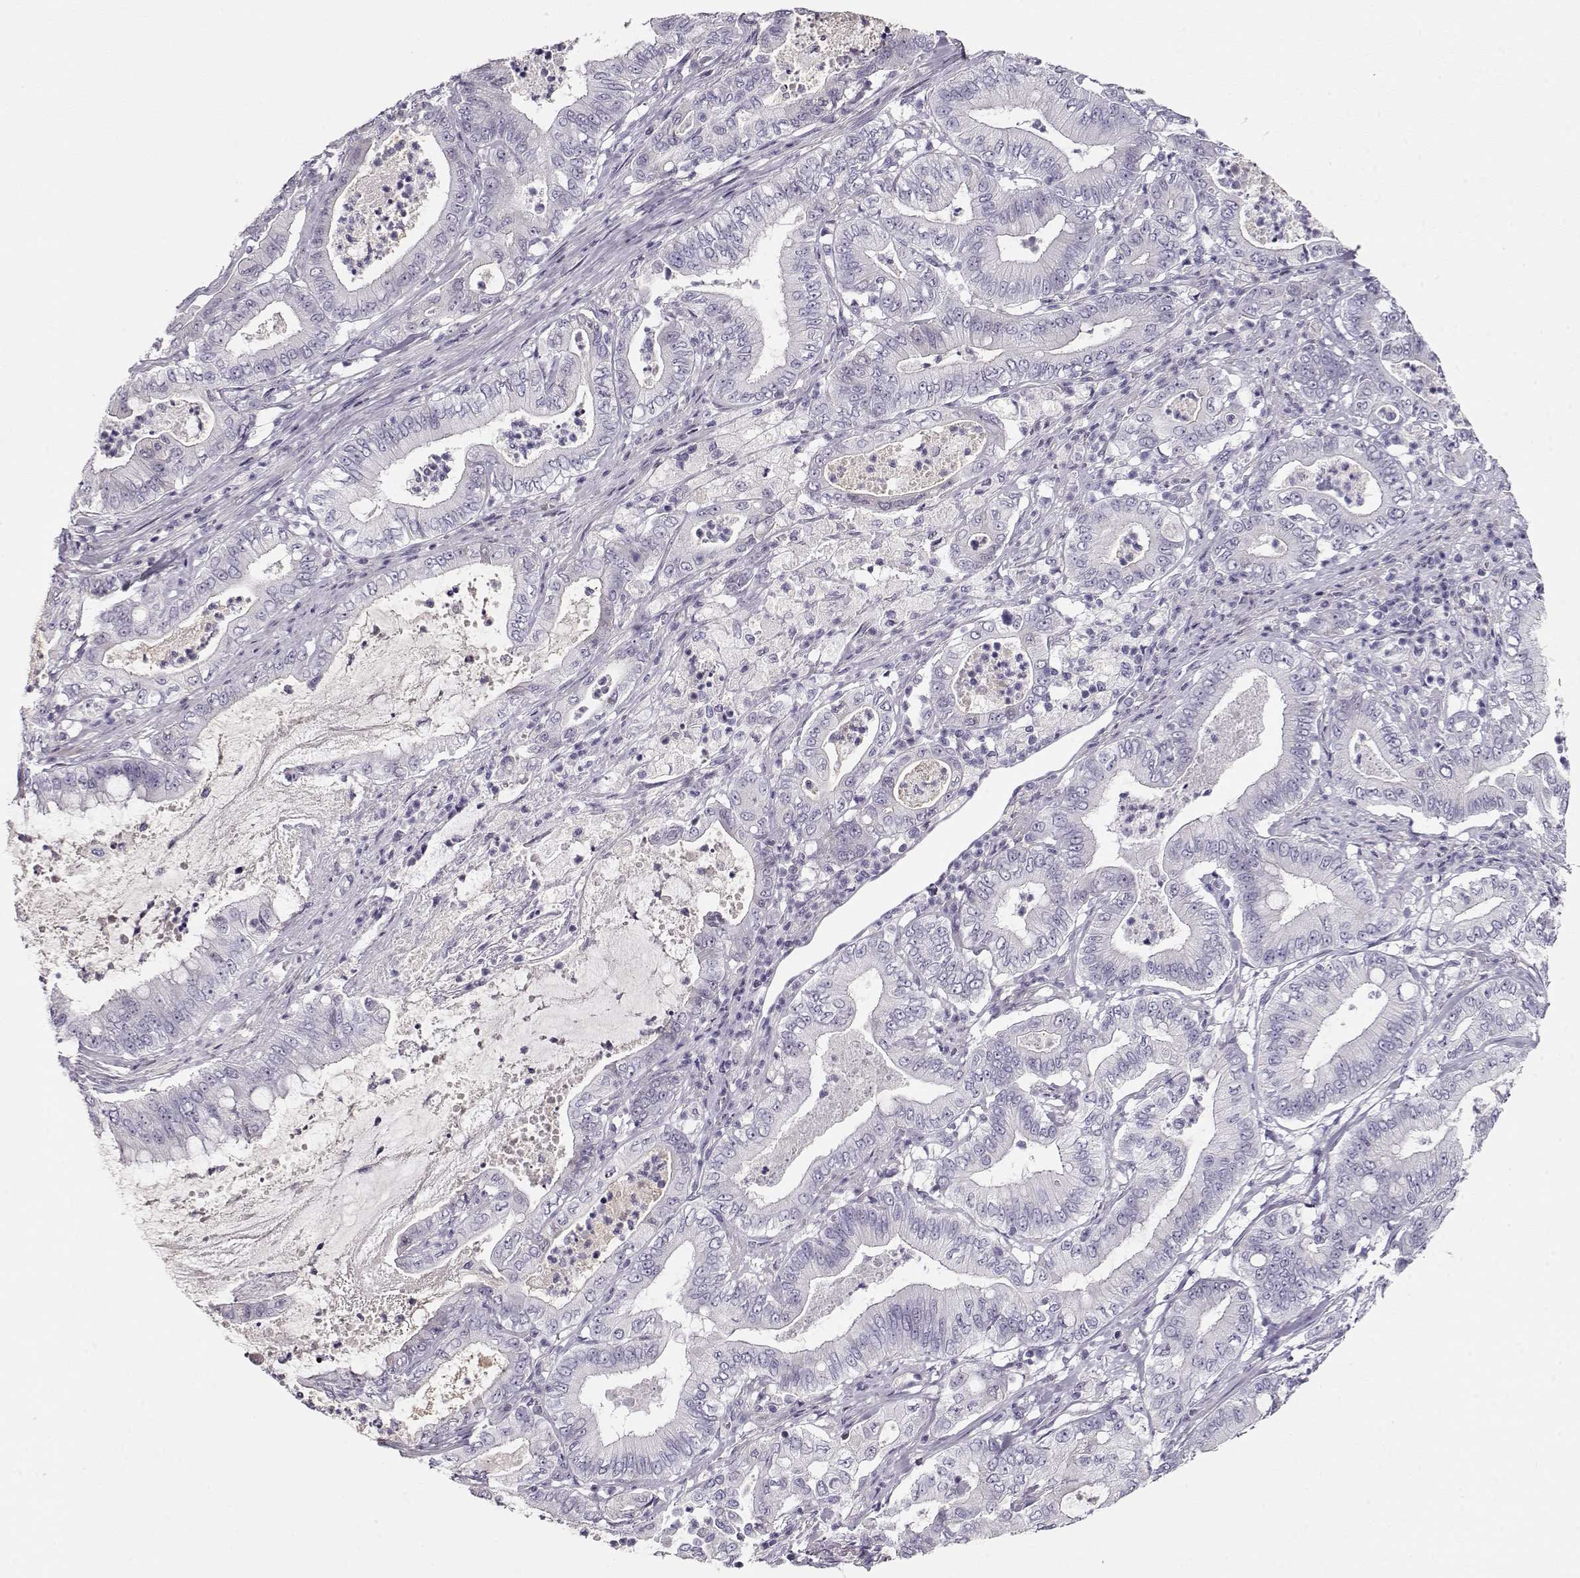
{"staining": {"intensity": "negative", "quantity": "none", "location": "none"}, "tissue": "pancreatic cancer", "cell_type": "Tumor cells", "image_type": "cancer", "snomed": [{"axis": "morphology", "description": "Adenocarcinoma, NOS"}, {"axis": "topography", "description": "Pancreas"}], "caption": "IHC micrograph of pancreatic adenocarcinoma stained for a protein (brown), which reveals no expression in tumor cells. The staining is performed using DAB (3,3'-diaminobenzidine) brown chromogen with nuclei counter-stained in using hematoxylin.", "gene": "CRX", "patient": {"sex": "male", "age": 71}}